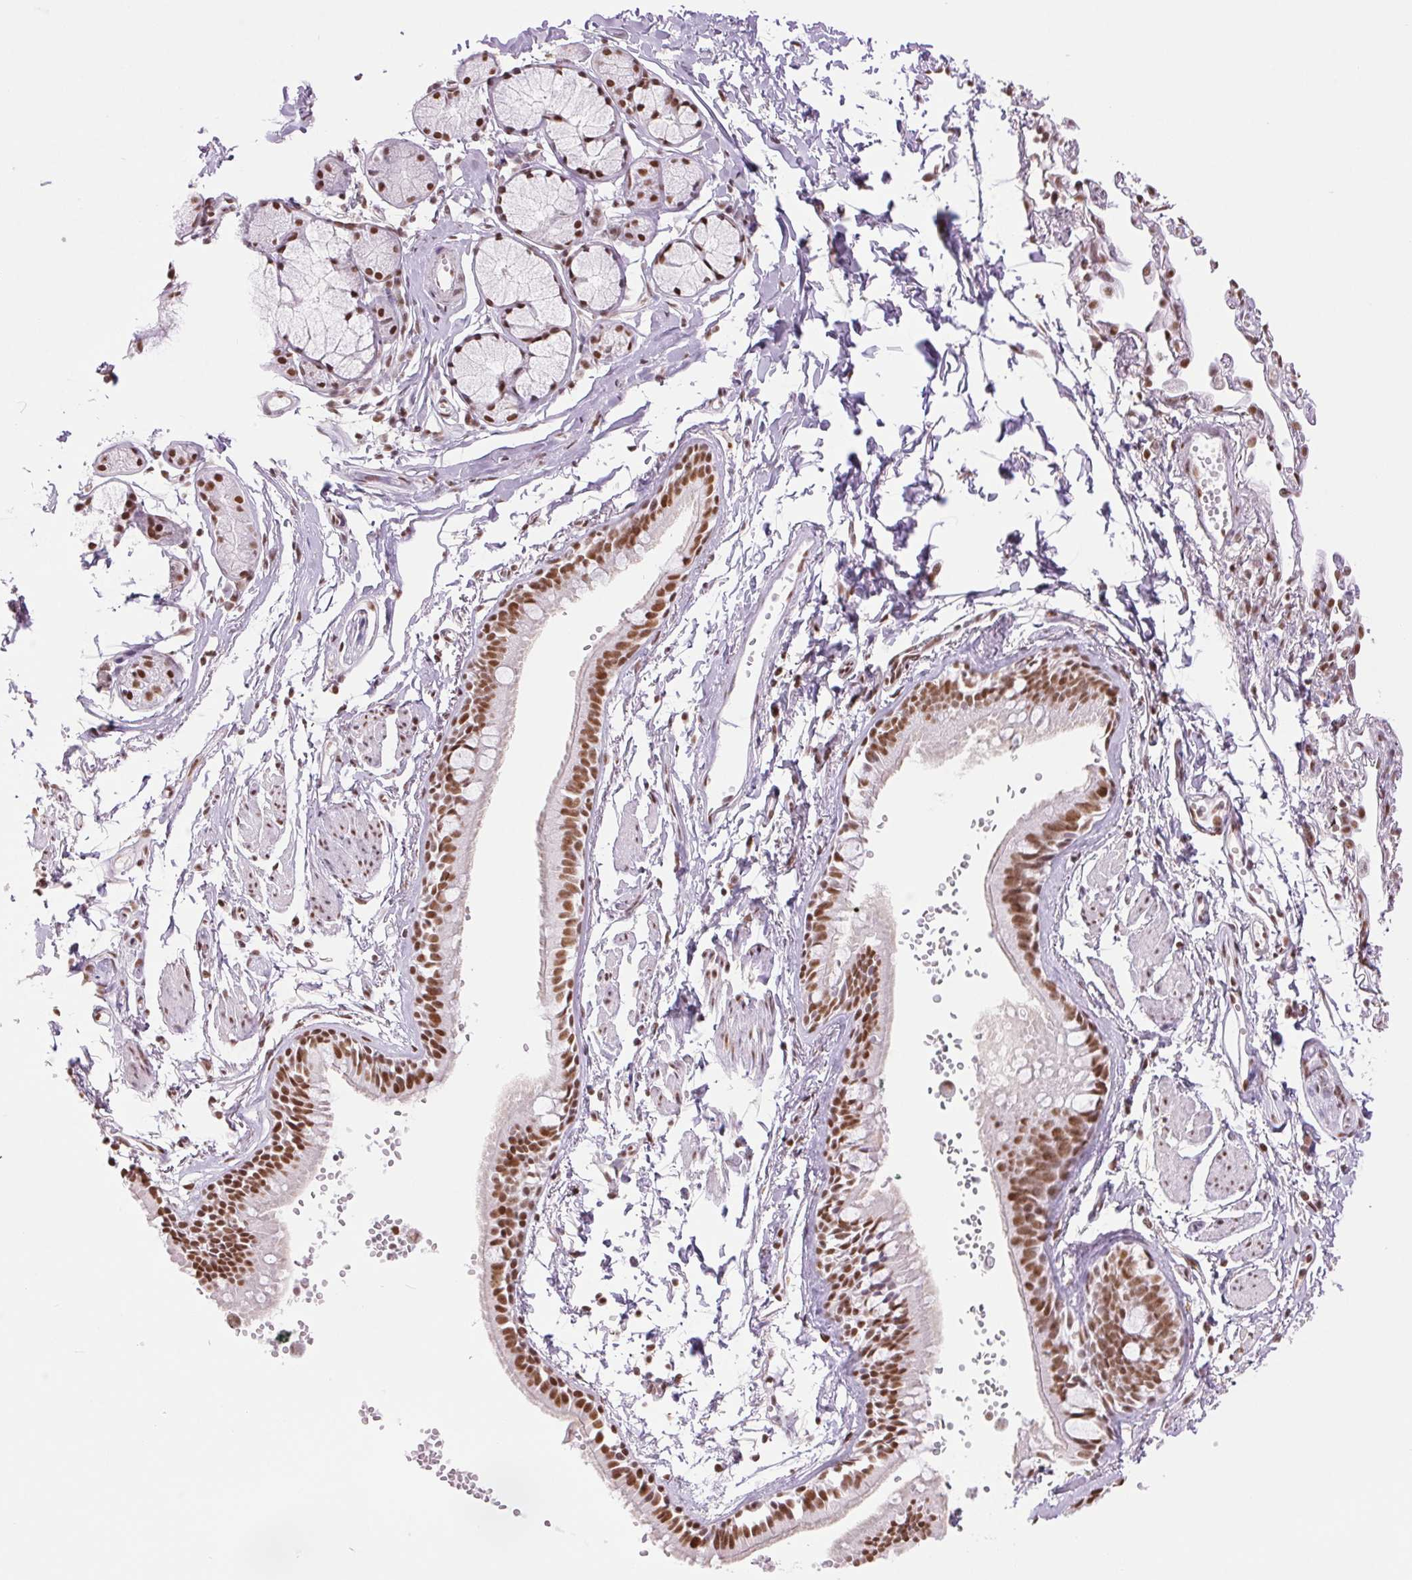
{"staining": {"intensity": "moderate", "quantity": ">75%", "location": "nuclear"}, "tissue": "bronchus", "cell_type": "Respiratory epithelial cells", "image_type": "normal", "snomed": [{"axis": "morphology", "description": "Normal tissue, NOS"}, {"axis": "topography", "description": "Cartilage tissue"}, {"axis": "topography", "description": "Bronchus"}], "caption": "Immunohistochemical staining of benign bronchus reveals >75% levels of moderate nuclear protein positivity in approximately >75% of respiratory epithelial cells. The staining is performed using DAB brown chromogen to label protein expression. The nuclei are counter-stained blue using hematoxylin.", "gene": "ZFR2", "patient": {"sex": "female", "age": 59}}